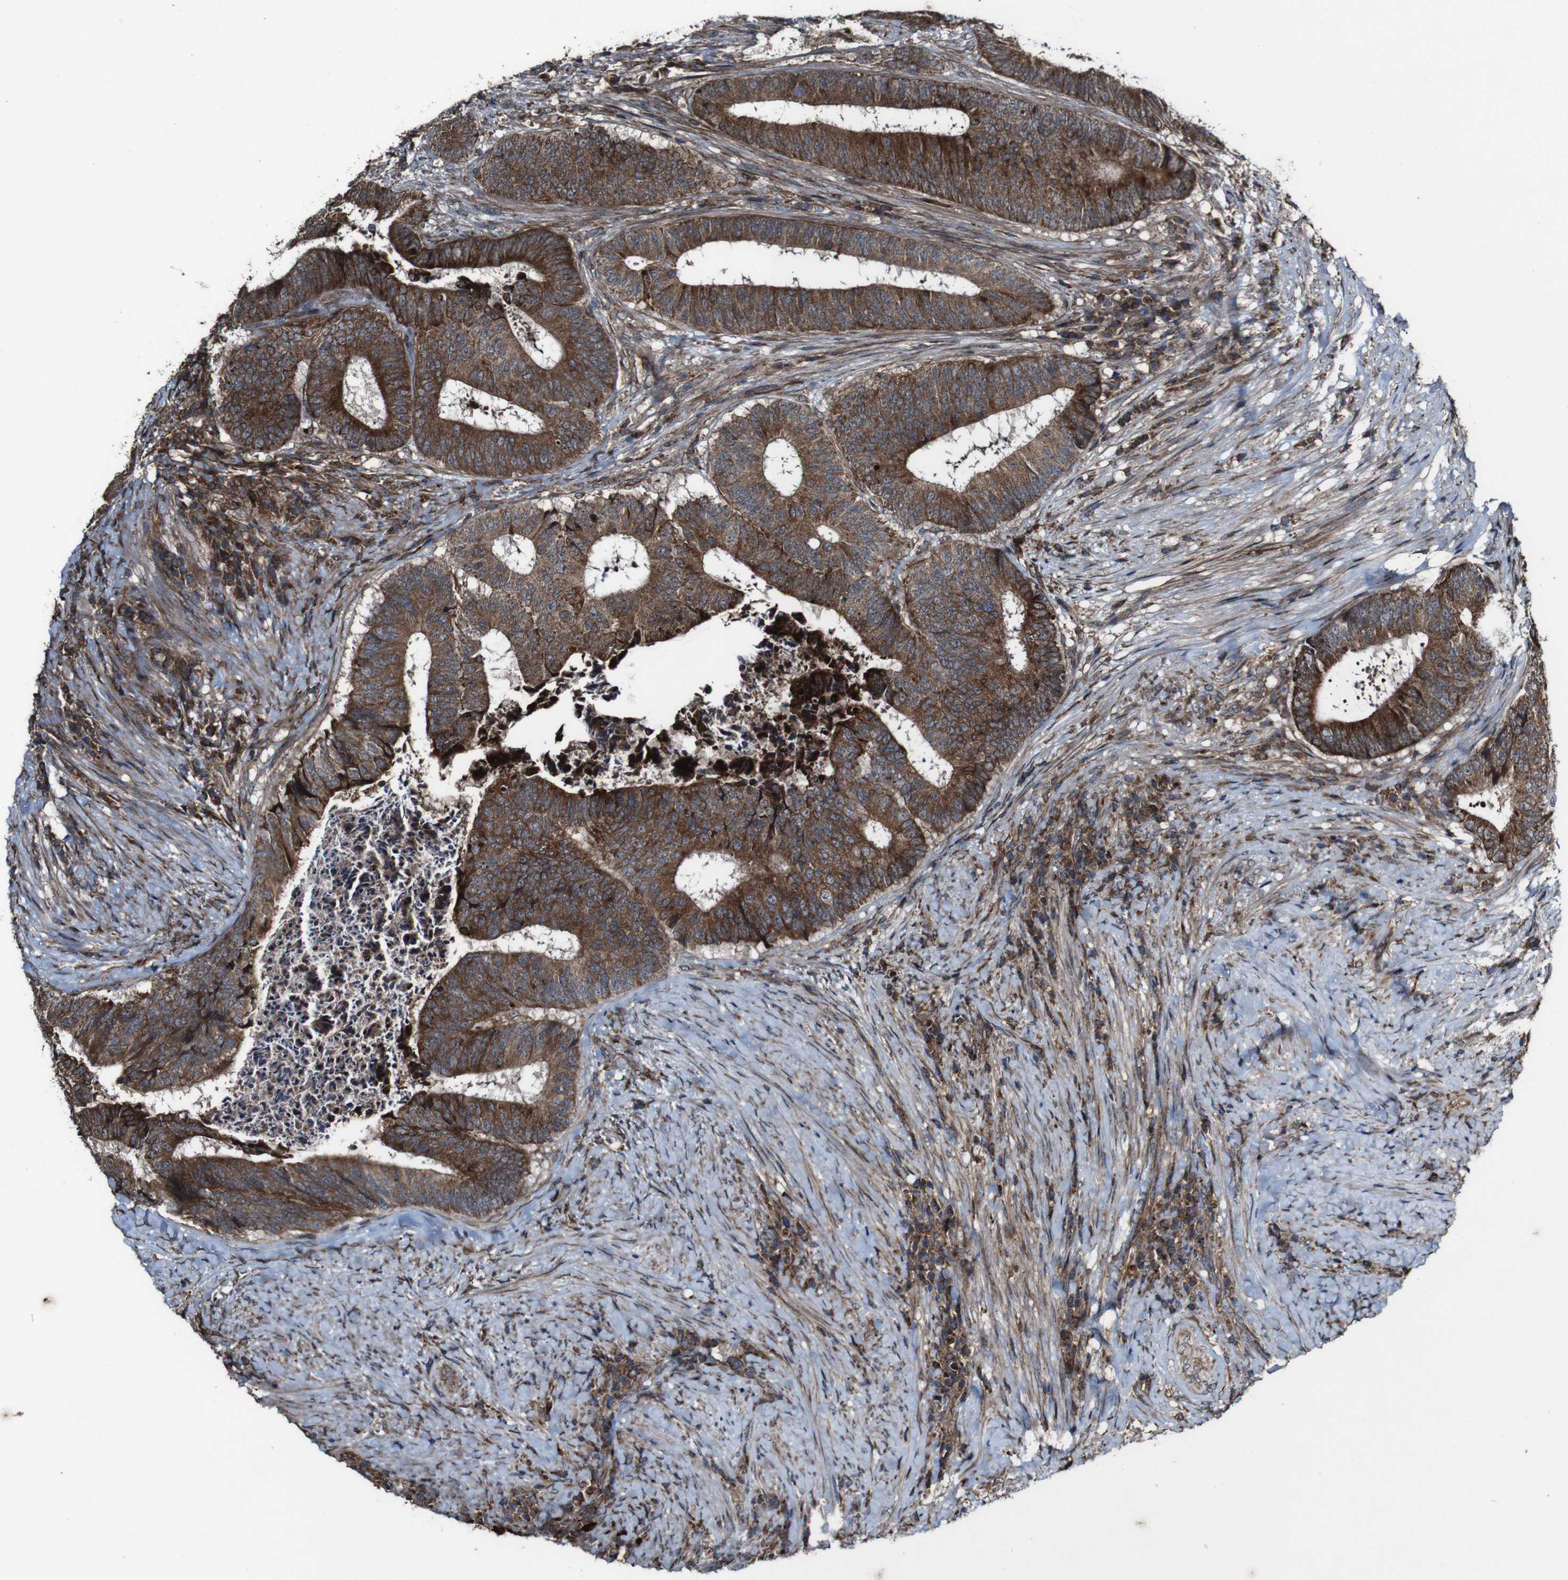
{"staining": {"intensity": "strong", "quantity": "25%-75%", "location": "cytoplasmic/membranous"}, "tissue": "colorectal cancer", "cell_type": "Tumor cells", "image_type": "cancer", "snomed": [{"axis": "morphology", "description": "Adenocarcinoma, NOS"}, {"axis": "topography", "description": "Rectum"}], "caption": "The image exhibits immunohistochemical staining of colorectal cancer (adenocarcinoma). There is strong cytoplasmic/membranous positivity is present in approximately 25%-75% of tumor cells.", "gene": "BTN3A3", "patient": {"sex": "male", "age": 72}}